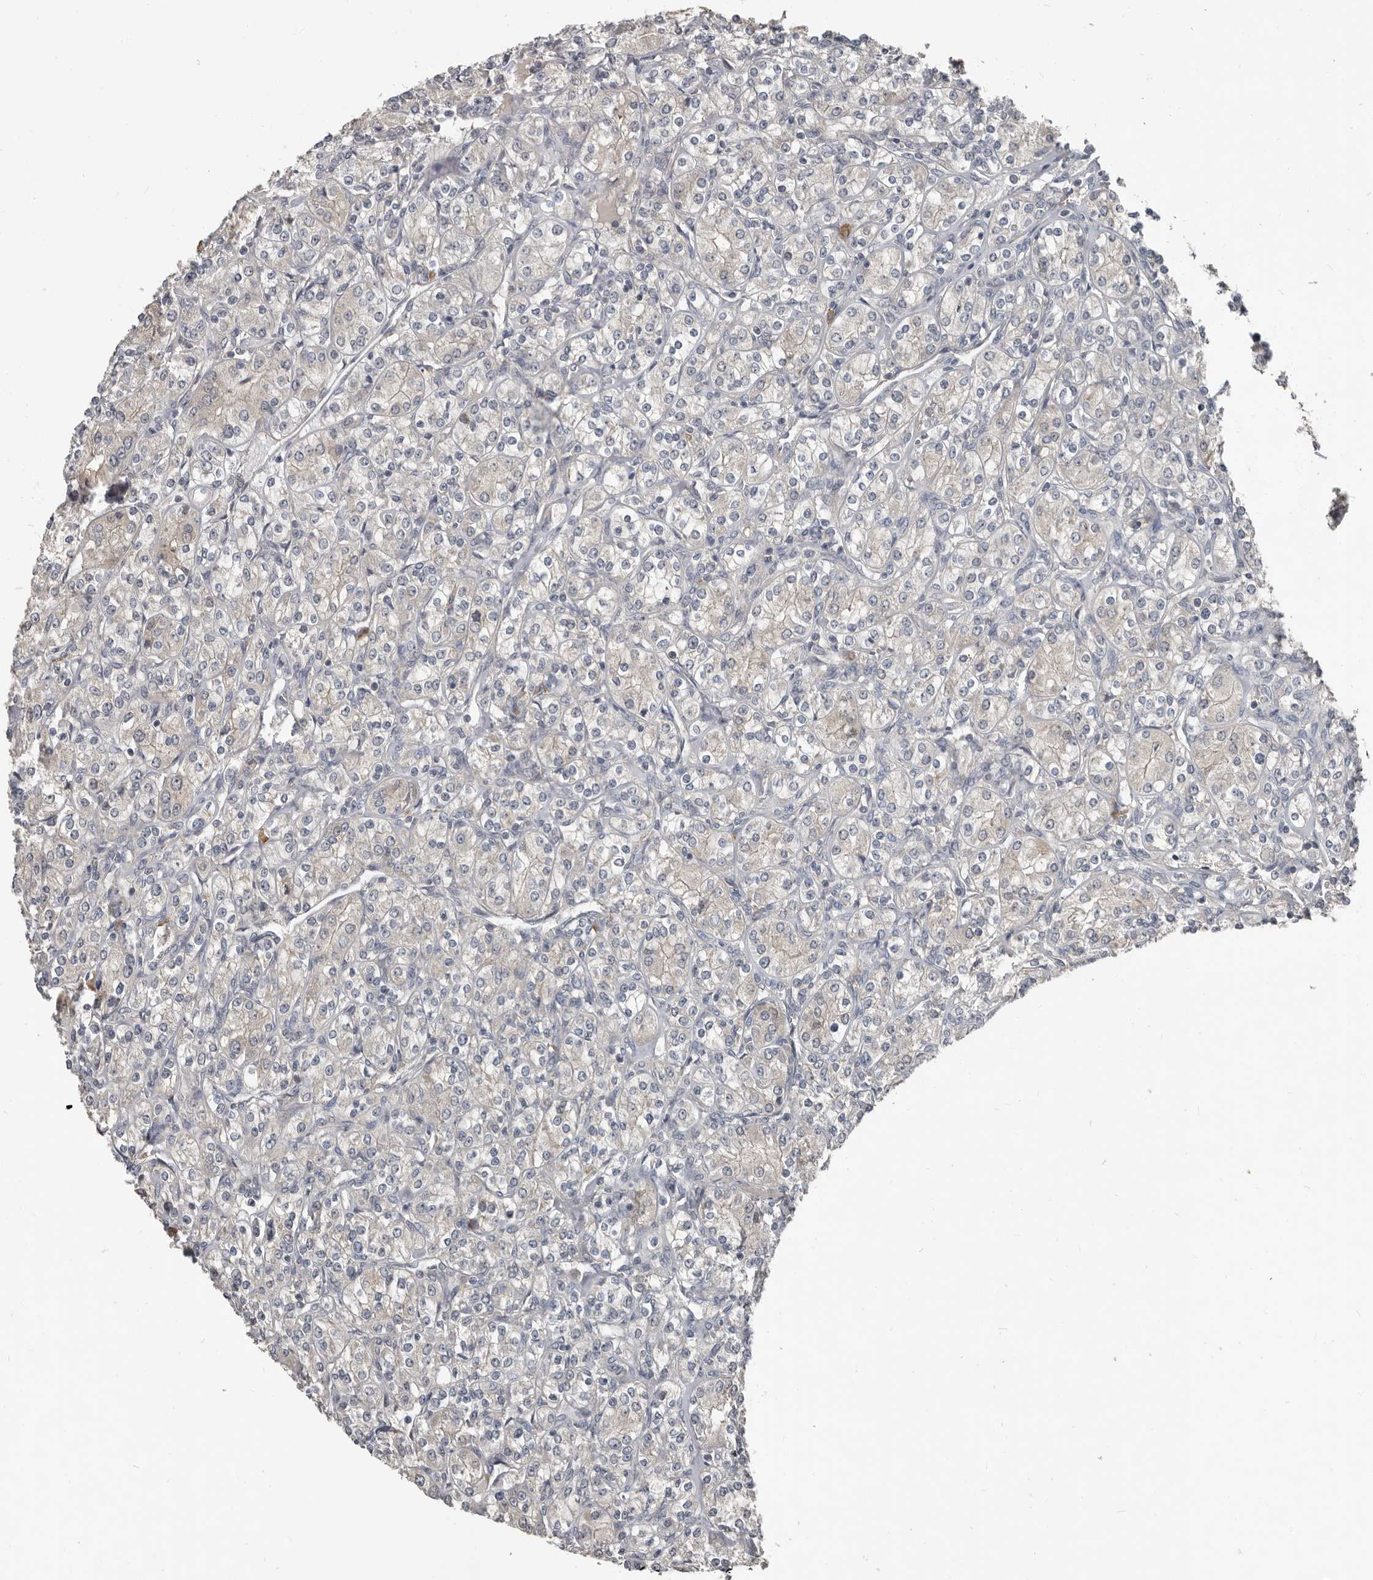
{"staining": {"intensity": "negative", "quantity": "none", "location": "none"}, "tissue": "renal cancer", "cell_type": "Tumor cells", "image_type": "cancer", "snomed": [{"axis": "morphology", "description": "Adenocarcinoma, NOS"}, {"axis": "topography", "description": "Kidney"}], "caption": "Renal adenocarcinoma was stained to show a protein in brown. There is no significant staining in tumor cells. (DAB immunohistochemistry visualized using brightfield microscopy, high magnification).", "gene": "AKNAD1", "patient": {"sex": "male", "age": 77}}